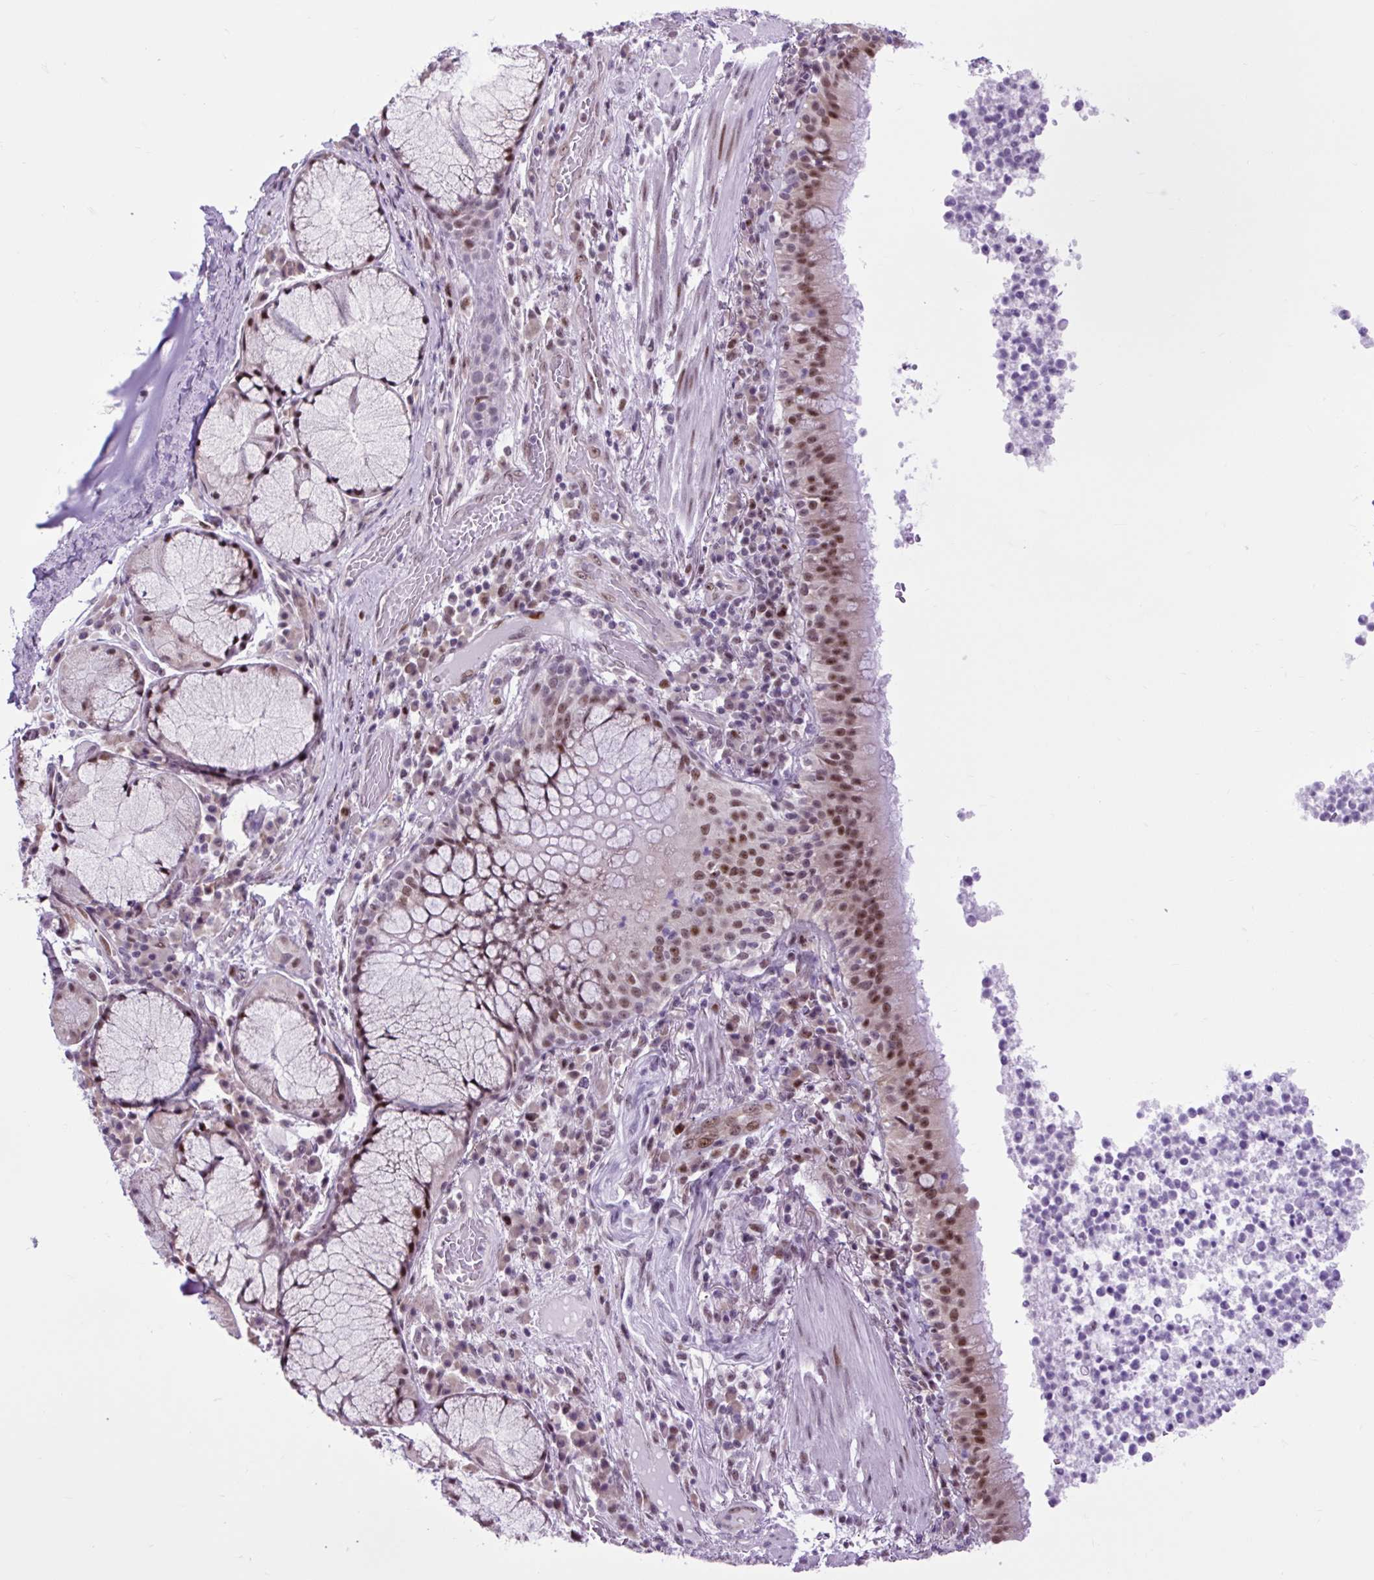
{"staining": {"intensity": "moderate", "quantity": ">75%", "location": "nuclear"}, "tissue": "bronchus", "cell_type": "Respiratory epithelial cells", "image_type": "normal", "snomed": [{"axis": "morphology", "description": "Normal tissue, NOS"}, {"axis": "topography", "description": "Cartilage tissue"}, {"axis": "topography", "description": "Bronchus"}], "caption": "This image shows unremarkable bronchus stained with IHC to label a protein in brown. The nuclear of respiratory epithelial cells show moderate positivity for the protein. Nuclei are counter-stained blue.", "gene": "CLK2", "patient": {"sex": "male", "age": 56}}